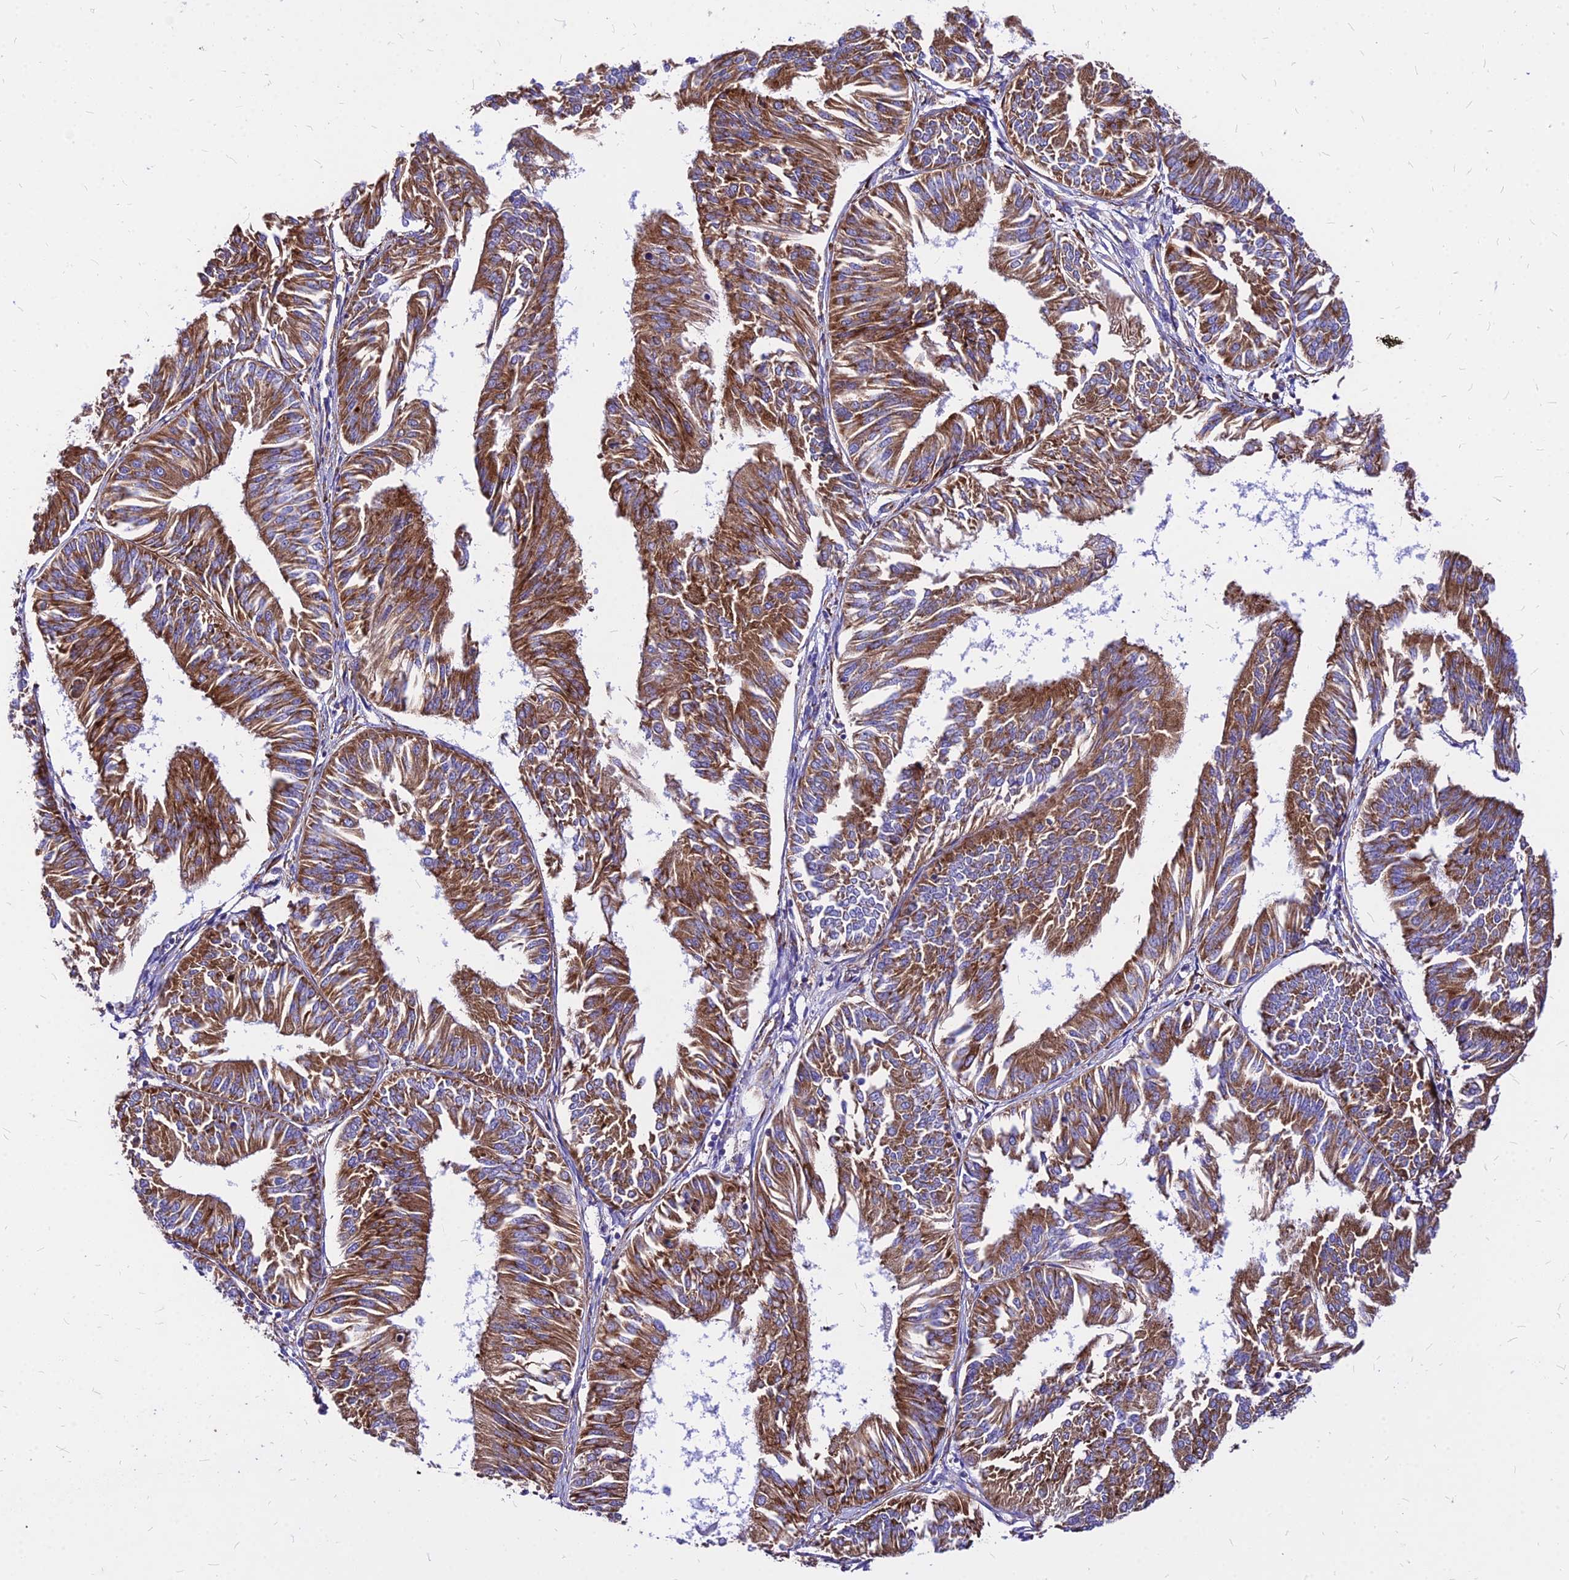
{"staining": {"intensity": "moderate", "quantity": ">75%", "location": "cytoplasmic/membranous"}, "tissue": "endometrial cancer", "cell_type": "Tumor cells", "image_type": "cancer", "snomed": [{"axis": "morphology", "description": "Adenocarcinoma, NOS"}, {"axis": "topography", "description": "Endometrium"}], "caption": "Tumor cells exhibit moderate cytoplasmic/membranous expression in about >75% of cells in endometrial adenocarcinoma. The staining was performed using DAB to visualize the protein expression in brown, while the nuclei were stained in blue with hematoxylin (Magnification: 20x).", "gene": "RPL19", "patient": {"sex": "female", "age": 58}}